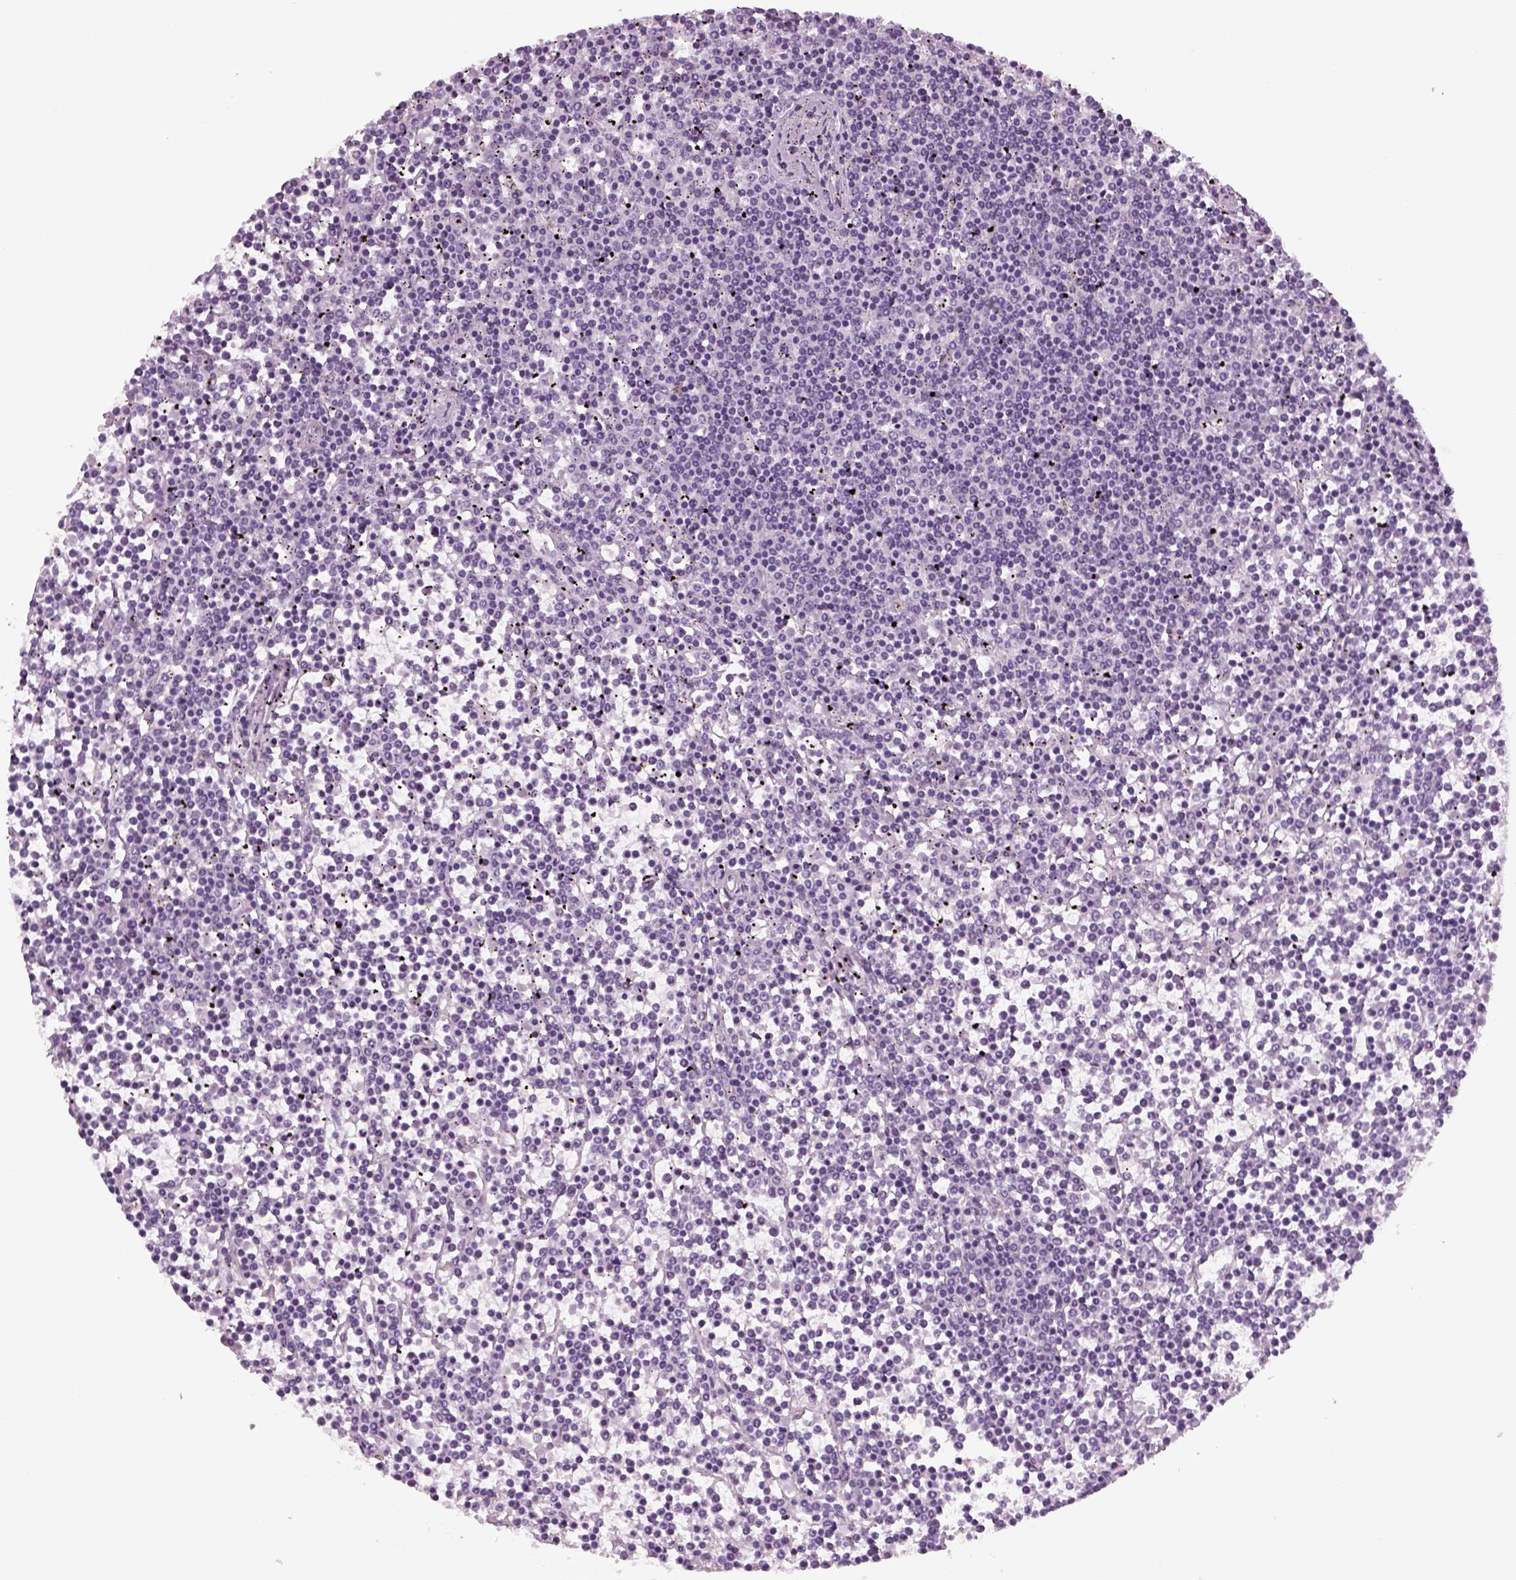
{"staining": {"intensity": "negative", "quantity": "none", "location": "none"}, "tissue": "lymphoma", "cell_type": "Tumor cells", "image_type": "cancer", "snomed": [{"axis": "morphology", "description": "Malignant lymphoma, non-Hodgkin's type, Low grade"}, {"axis": "topography", "description": "Spleen"}], "caption": "Micrograph shows no protein staining in tumor cells of lymphoma tissue.", "gene": "KRT75", "patient": {"sex": "female", "age": 19}}